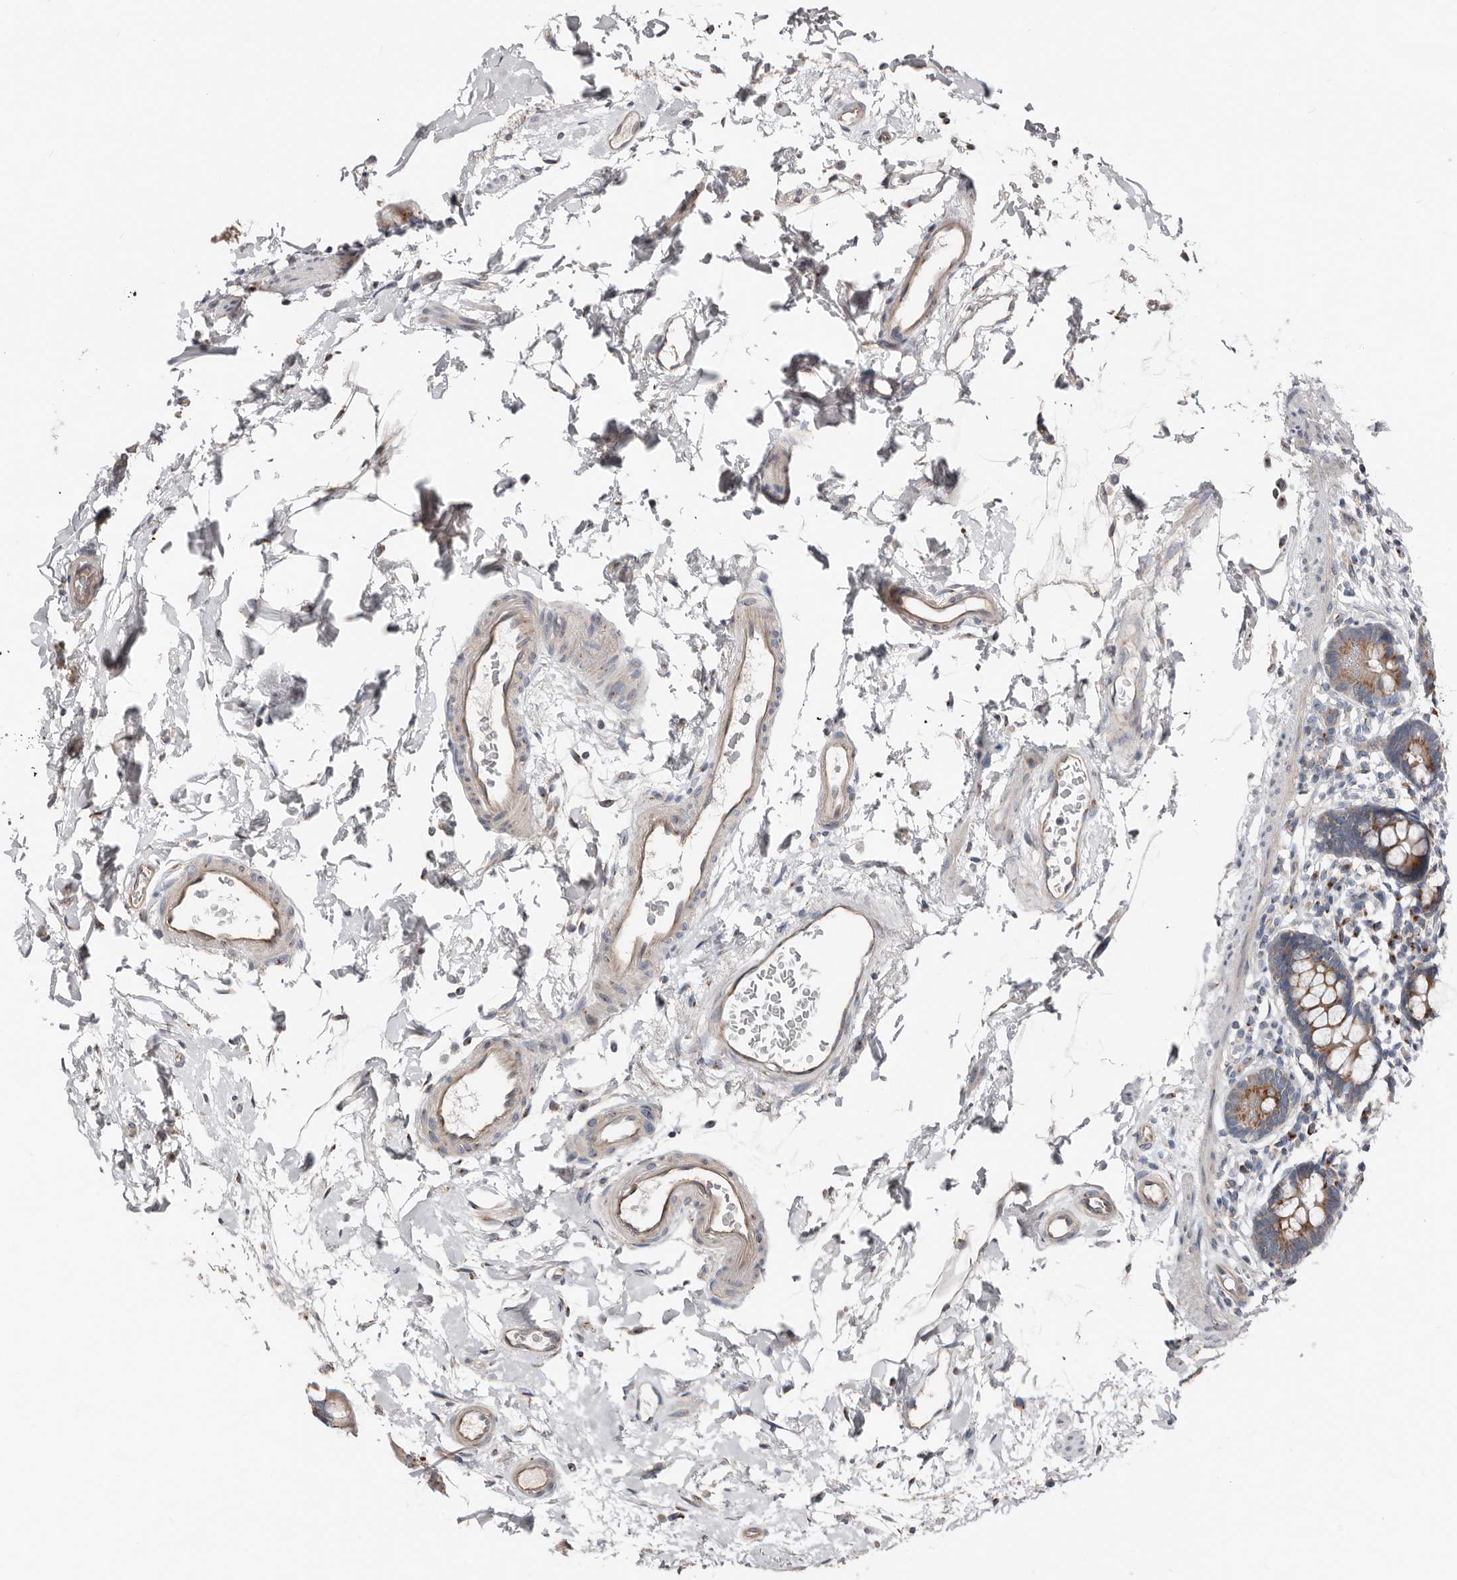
{"staining": {"intensity": "moderate", "quantity": ">75%", "location": "cytoplasmic/membranous"}, "tissue": "small intestine", "cell_type": "Glandular cells", "image_type": "normal", "snomed": [{"axis": "morphology", "description": "Normal tissue, NOS"}, {"axis": "topography", "description": "Small intestine"}], "caption": "Immunohistochemical staining of normal human small intestine reveals medium levels of moderate cytoplasmic/membranous staining in about >75% of glandular cells.", "gene": "COG1", "patient": {"sex": "female", "age": 84}}